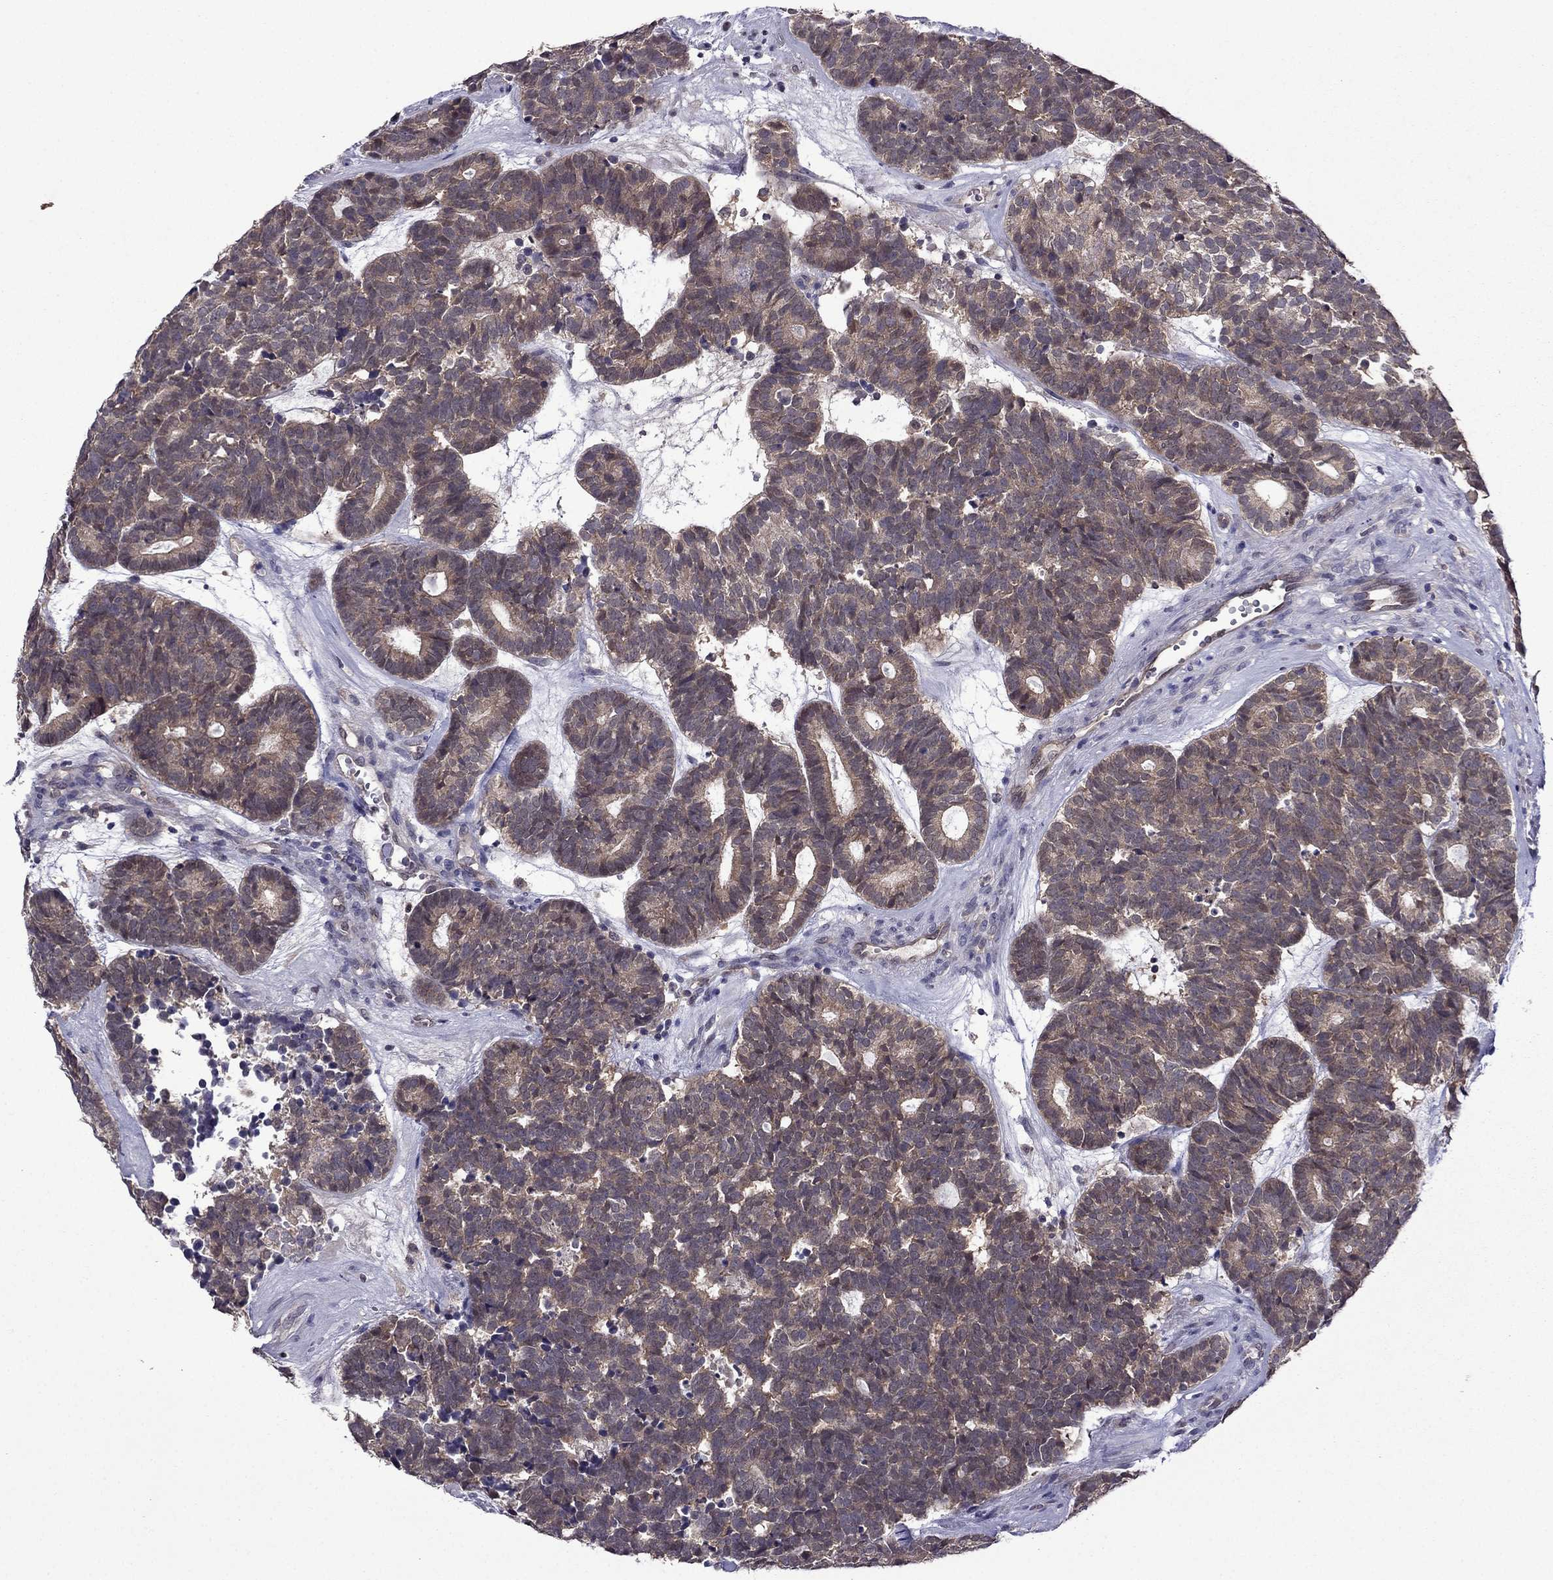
{"staining": {"intensity": "weak", "quantity": ">75%", "location": "cytoplasmic/membranous"}, "tissue": "head and neck cancer", "cell_type": "Tumor cells", "image_type": "cancer", "snomed": [{"axis": "morphology", "description": "Adenocarcinoma, NOS"}, {"axis": "topography", "description": "Head-Neck"}], "caption": "This micrograph shows IHC staining of human head and neck cancer, with low weak cytoplasmic/membranous staining in approximately >75% of tumor cells.", "gene": "CDK5", "patient": {"sex": "female", "age": 81}}